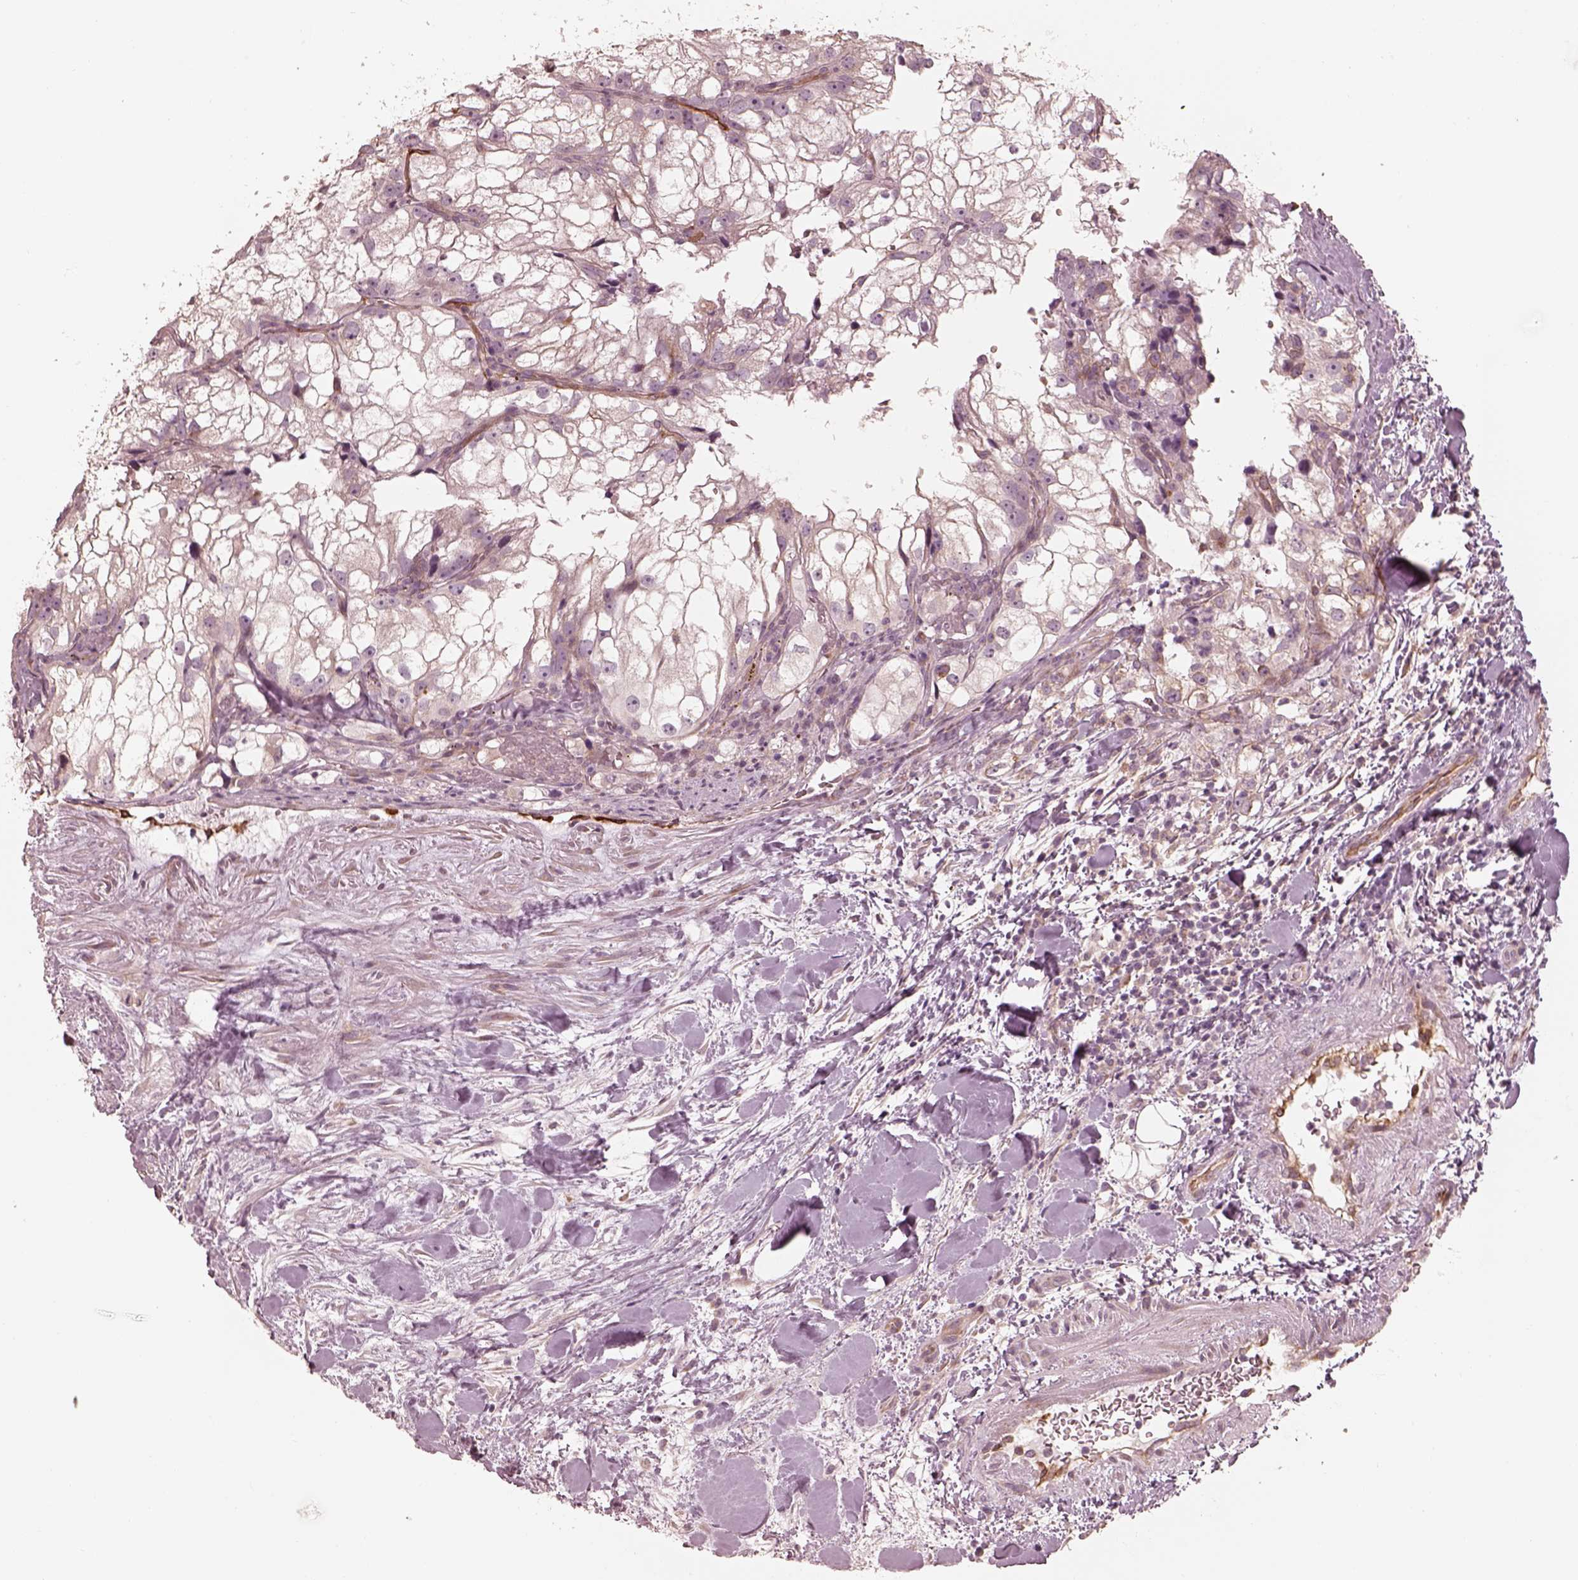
{"staining": {"intensity": "negative", "quantity": "none", "location": "none"}, "tissue": "renal cancer", "cell_type": "Tumor cells", "image_type": "cancer", "snomed": [{"axis": "morphology", "description": "Adenocarcinoma, NOS"}, {"axis": "topography", "description": "Kidney"}], "caption": "A photomicrograph of human renal cancer is negative for staining in tumor cells. (Brightfield microscopy of DAB immunohistochemistry at high magnification).", "gene": "RAB3C", "patient": {"sex": "male", "age": 59}}